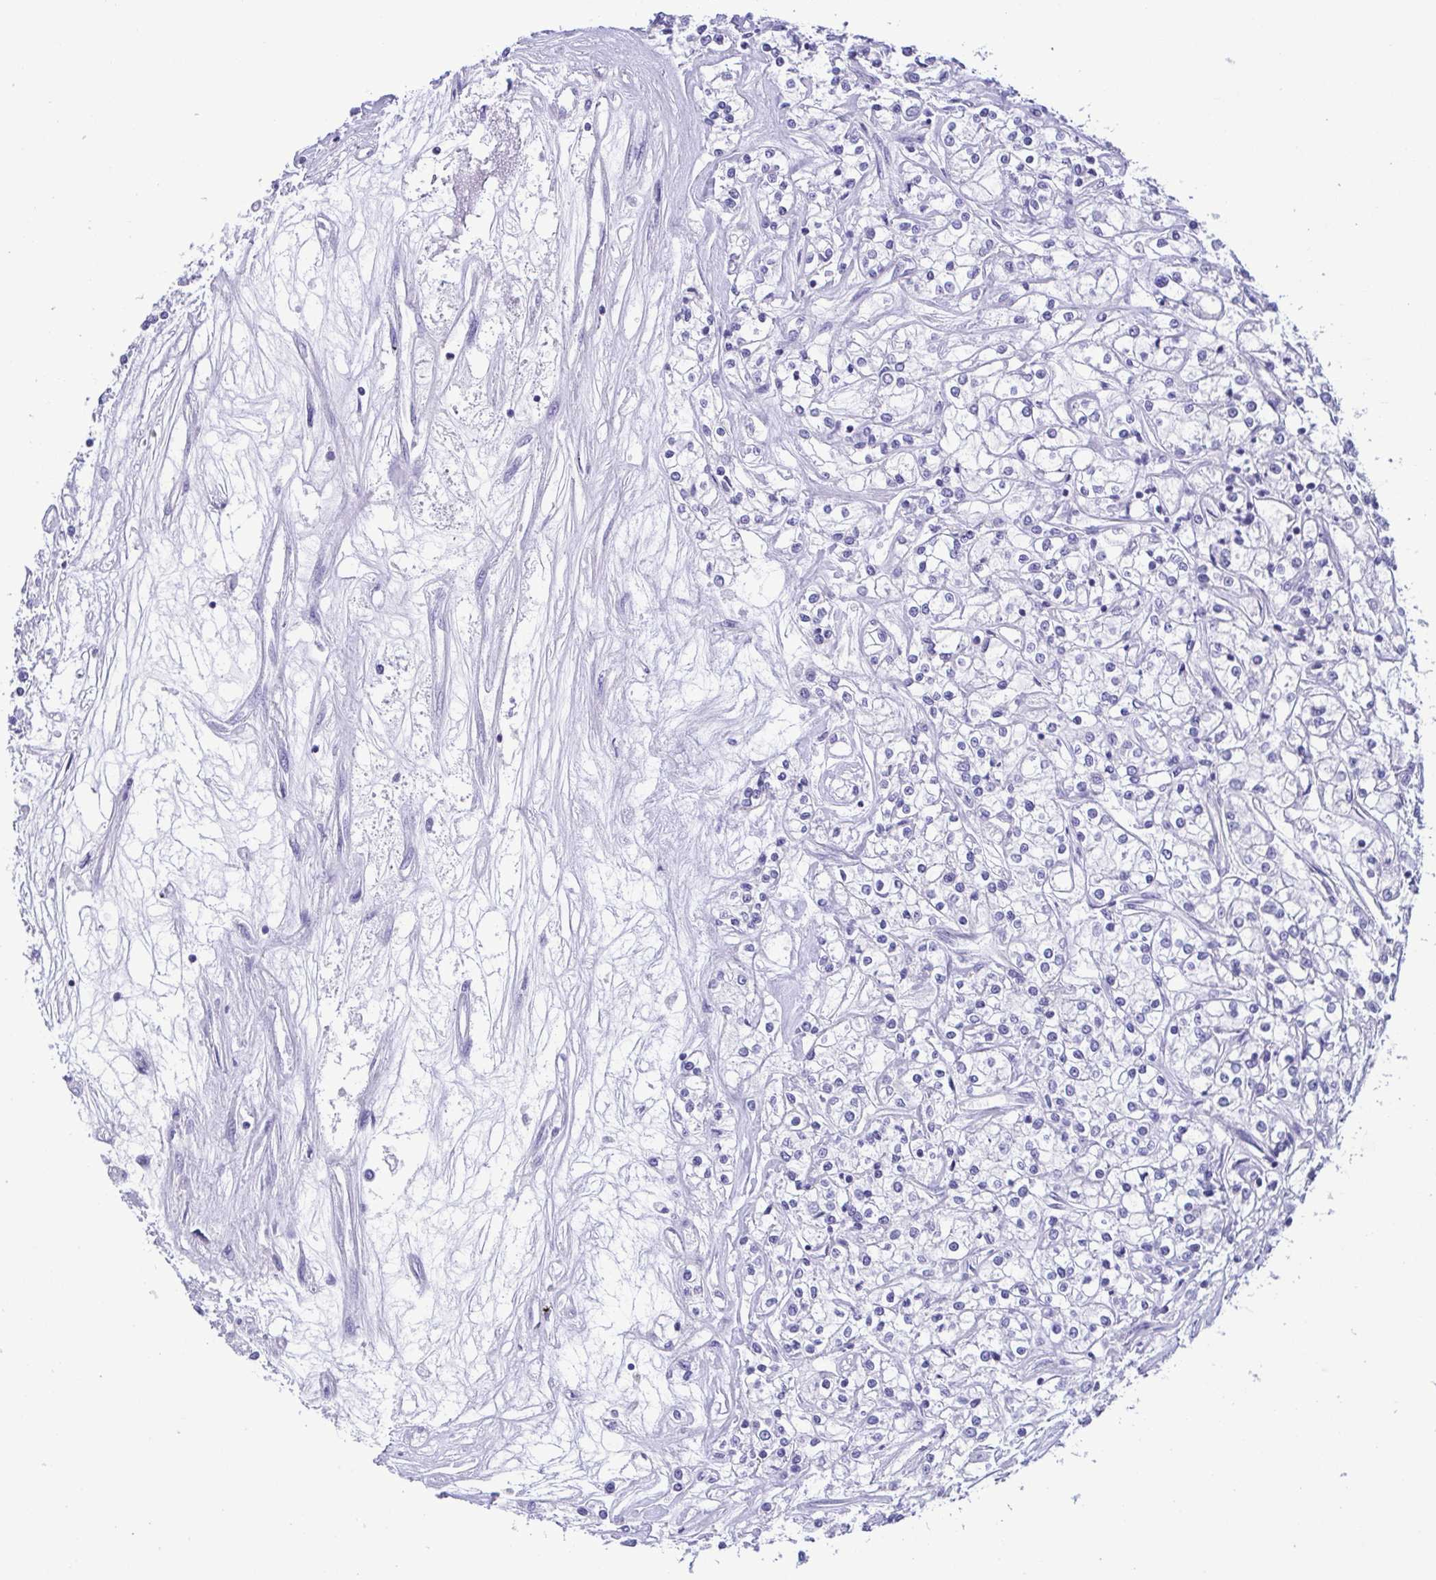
{"staining": {"intensity": "negative", "quantity": "none", "location": "none"}, "tissue": "renal cancer", "cell_type": "Tumor cells", "image_type": "cancer", "snomed": [{"axis": "morphology", "description": "Adenocarcinoma, NOS"}, {"axis": "topography", "description": "Kidney"}], "caption": "An image of human adenocarcinoma (renal) is negative for staining in tumor cells.", "gene": "MYL7", "patient": {"sex": "female", "age": 59}}